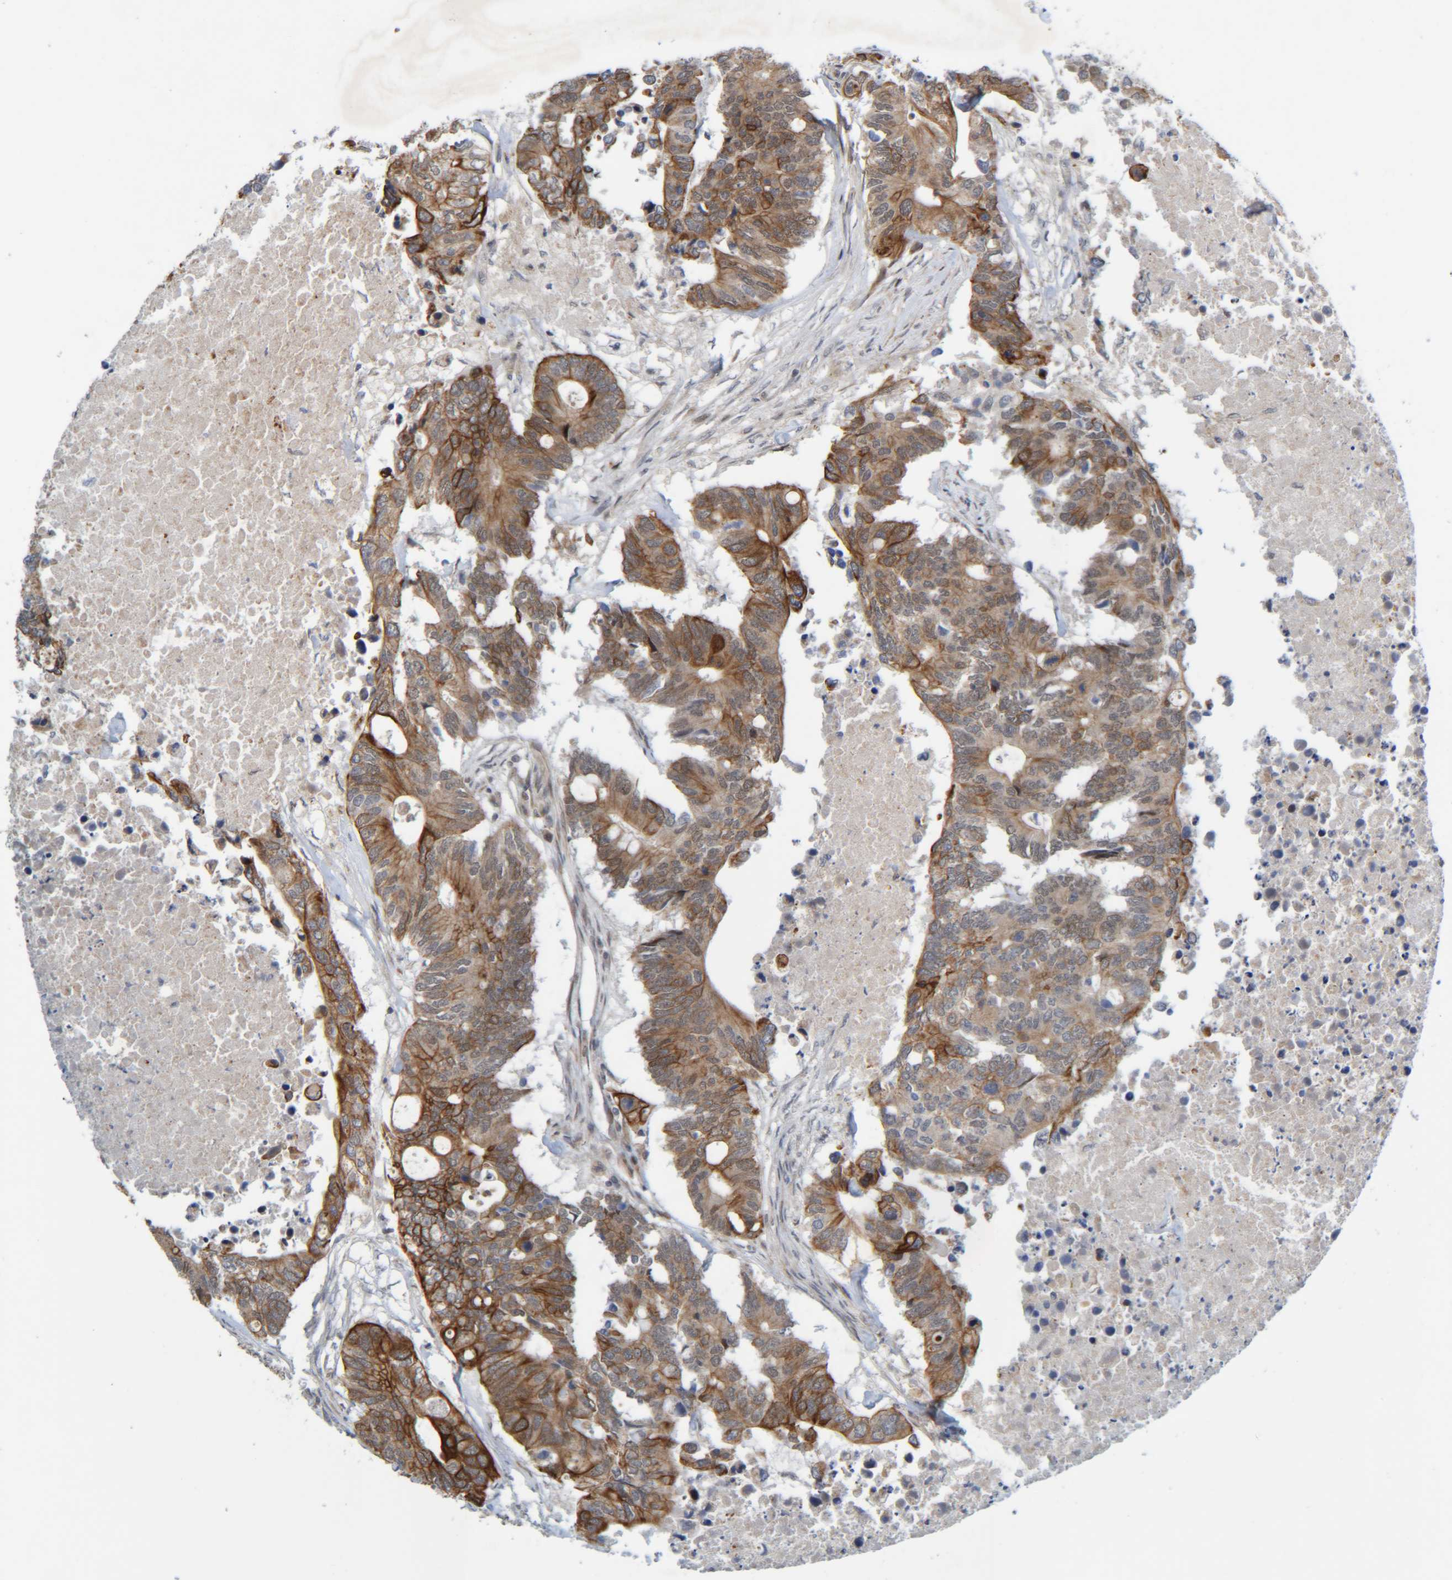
{"staining": {"intensity": "strong", "quantity": ">75%", "location": "cytoplasmic/membranous"}, "tissue": "colorectal cancer", "cell_type": "Tumor cells", "image_type": "cancer", "snomed": [{"axis": "morphology", "description": "Adenocarcinoma, NOS"}, {"axis": "topography", "description": "Colon"}], "caption": "A brown stain shows strong cytoplasmic/membranous positivity of a protein in human colorectal cancer (adenocarcinoma) tumor cells. (DAB (3,3'-diaminobenzidine) = brown stain, brightfield microscopy at high magnification).", "gene": "CCDC57", "patient": {"sex": "male", "age": 71}}